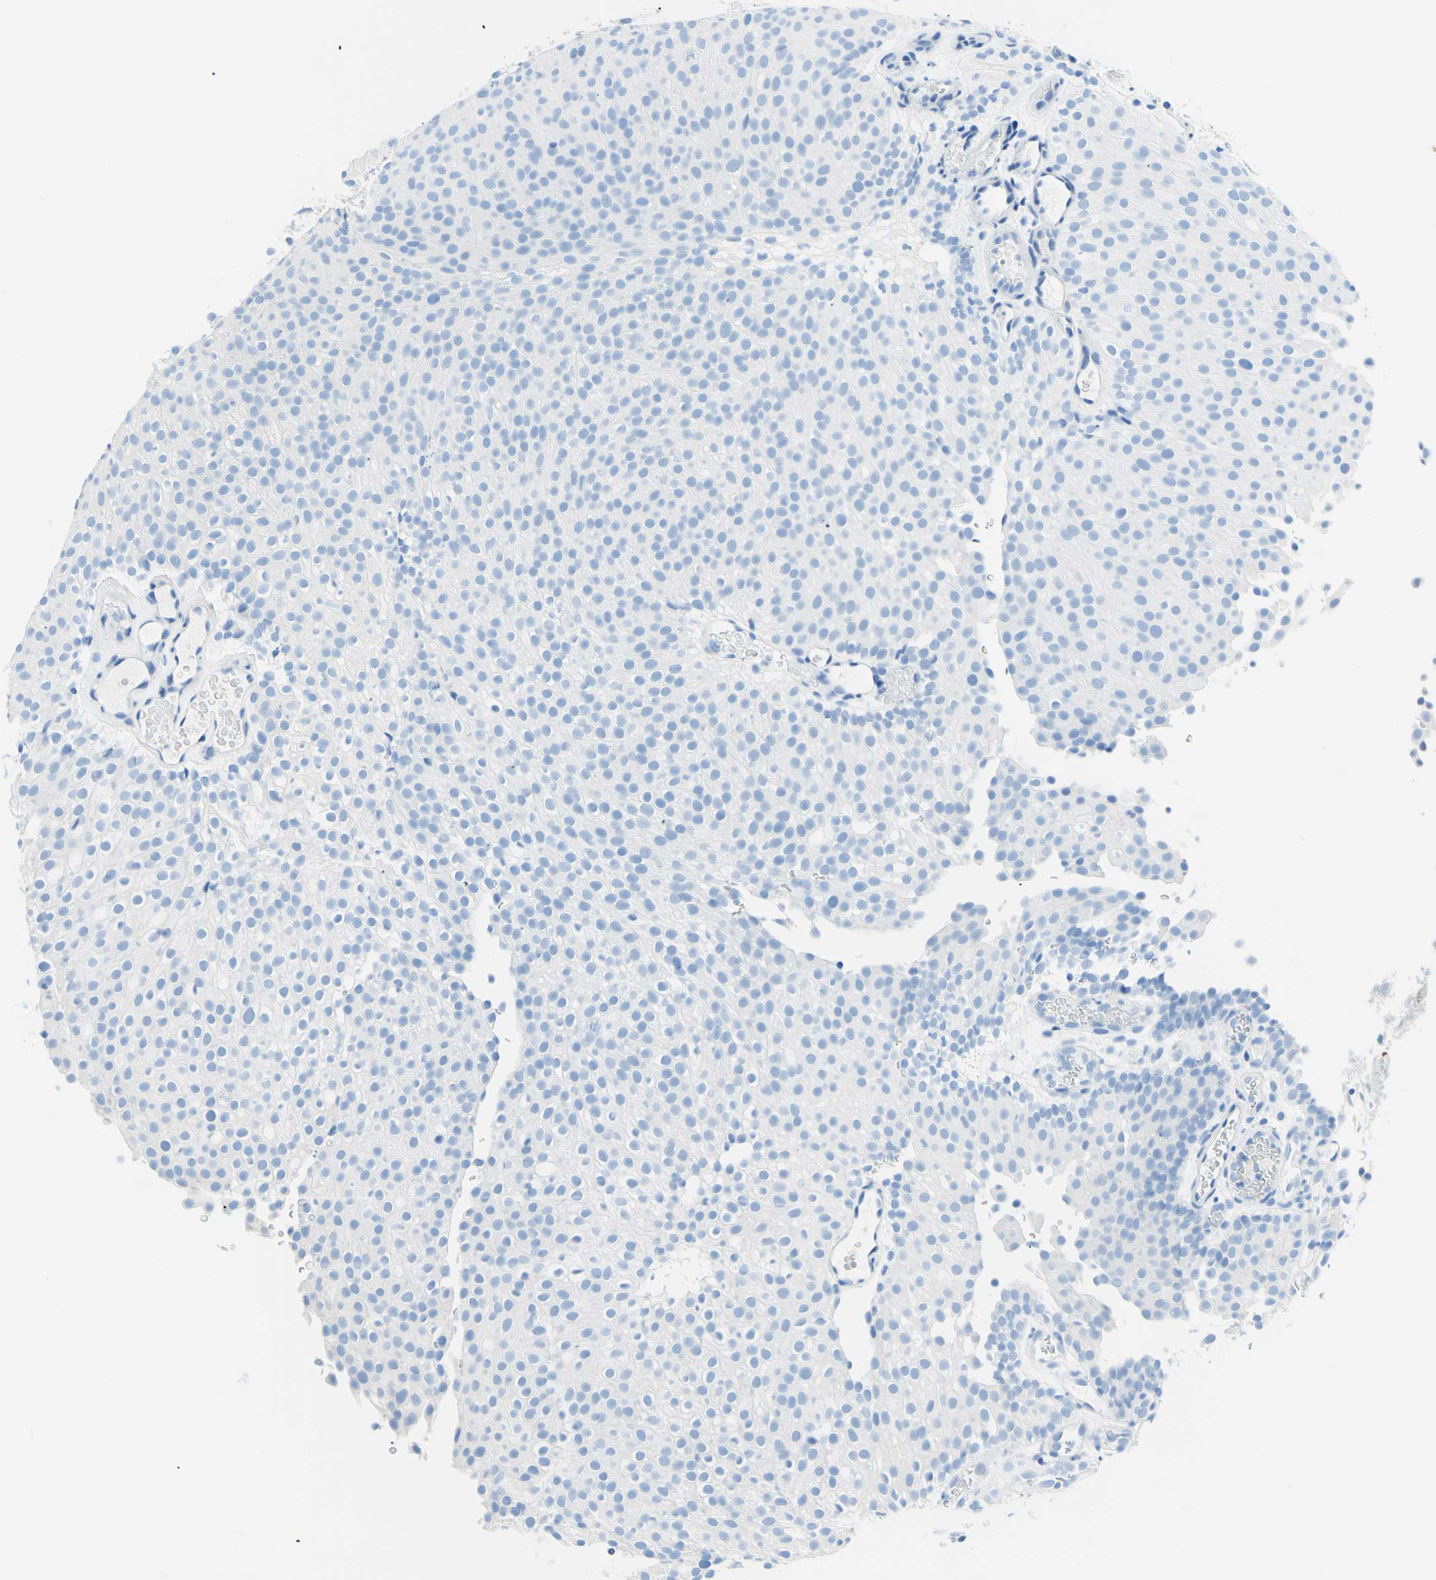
{"staining": {"intensity": "negative", "quantity": "none", "location": "none"}, "tissue": "urothelial cancer", "cell_type": "Tumor cells", "image_type": "cancer", "snomed": [{"axis": "morphology", "description": "Urothelial carcinoma, Low grade"}, {"axis": "topography", "description": "Urinary bladder"}], "caption": "IHC of urothelial cancer demonstrates no expression in tumor cells.", "gene": "MYH2", "patient": {"sex": "male", "age": 78}}